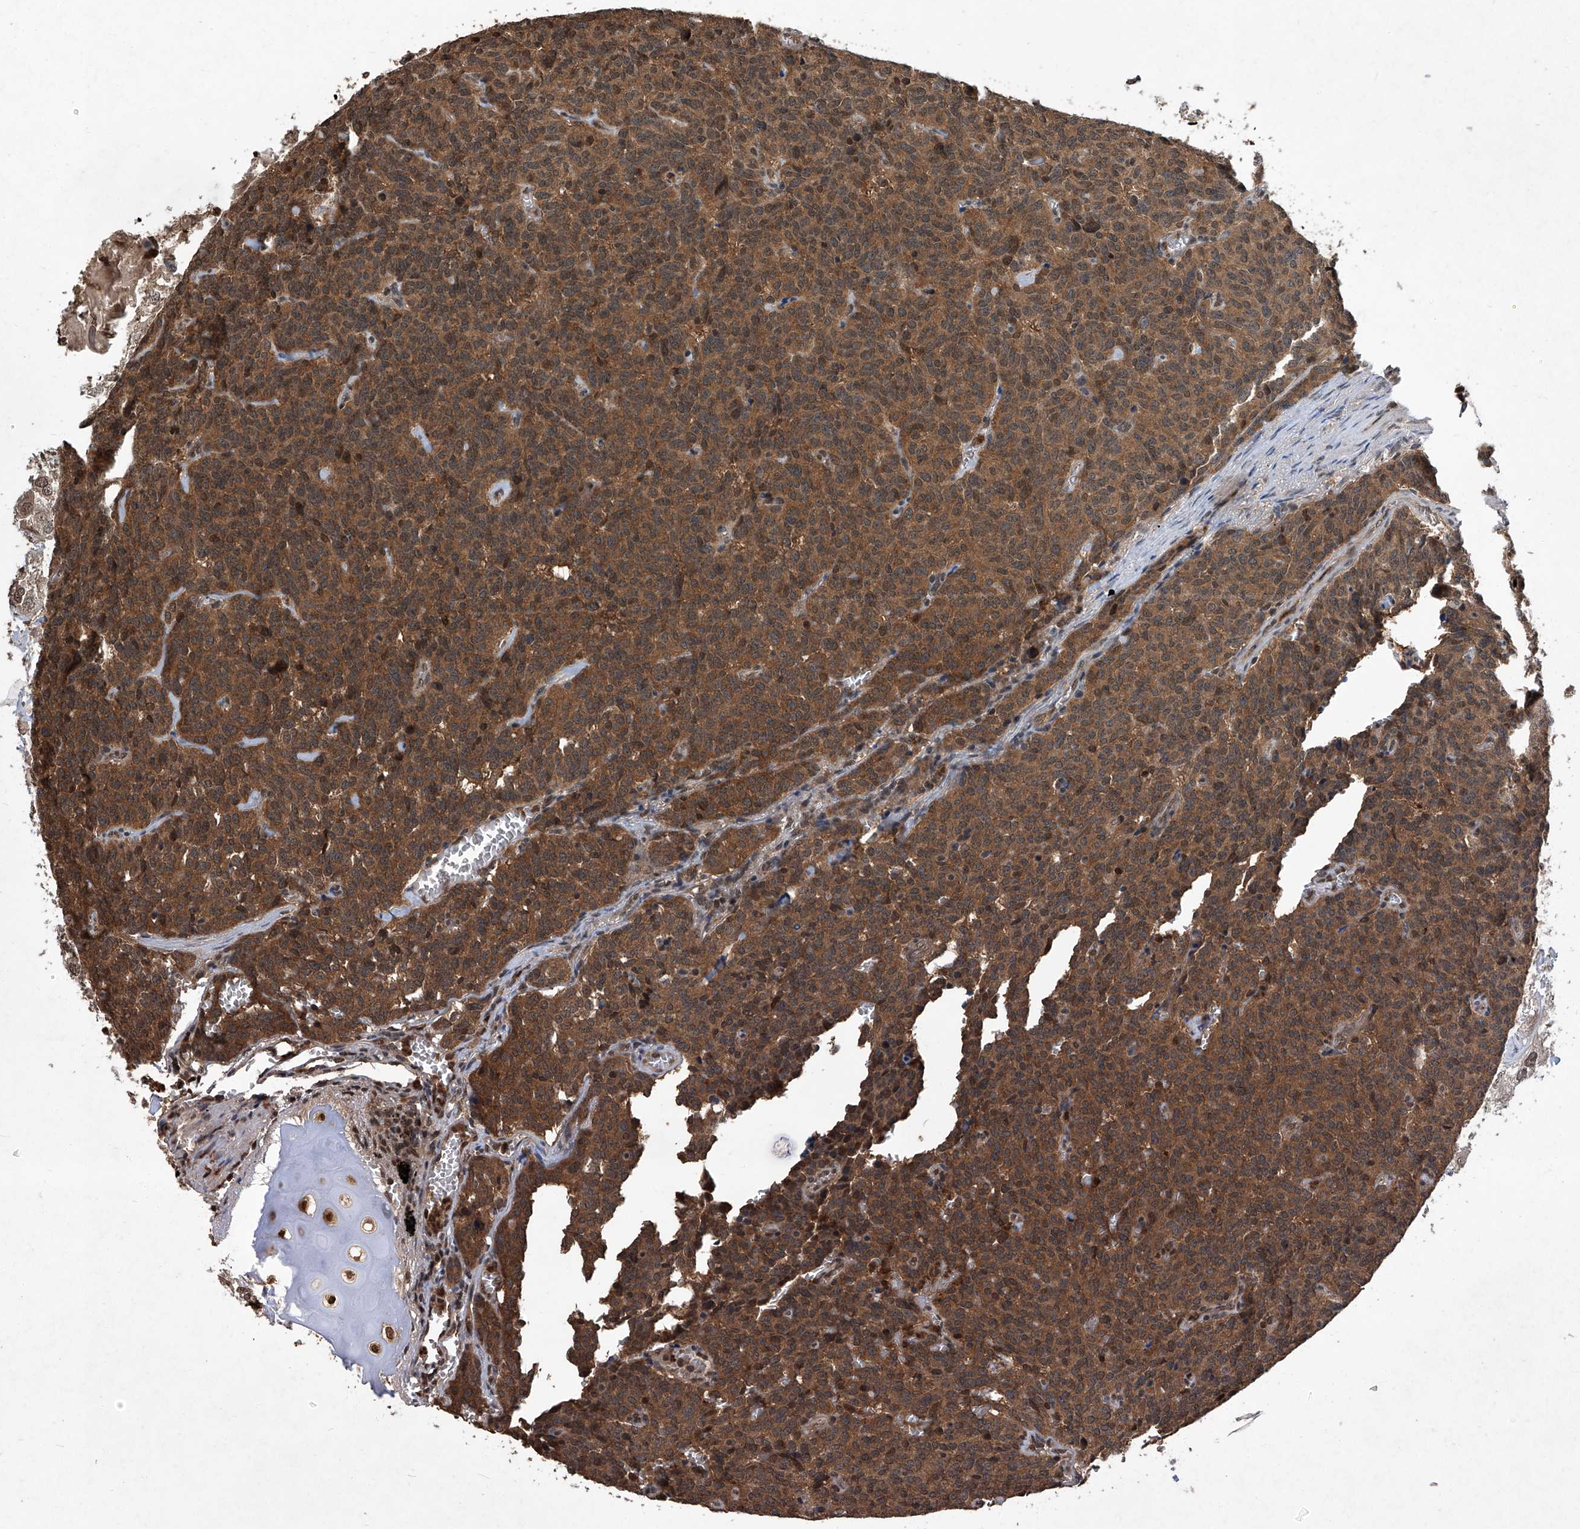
{"staining": {"intensity": "strong", "quantity": ">75%", "location": "cytoplasmic/membranous"}, "tissue": "carcinoid", "cell_type": "Tumor cells", "image_type": "cancer", "snomed": [{"axis": "morphology", "description": "Carcinoid, malignant, NOS"}, {"axis": "topography", "description": "Lung"}], "caption": "Immunohistochemistry staining of carcinoid (malignant), which reveals high levels of strong cytoplasmic/membranous expression in about >75% of tumor cells indicating strong cytoplasmic/membranous protein positivity. The staining was performed using DAB (brown) for protein detection and nuclei were counterstained in hematoxylin (blue).", "gene": "TSNAX", "patient": {"sex": "female", "age": 46}}